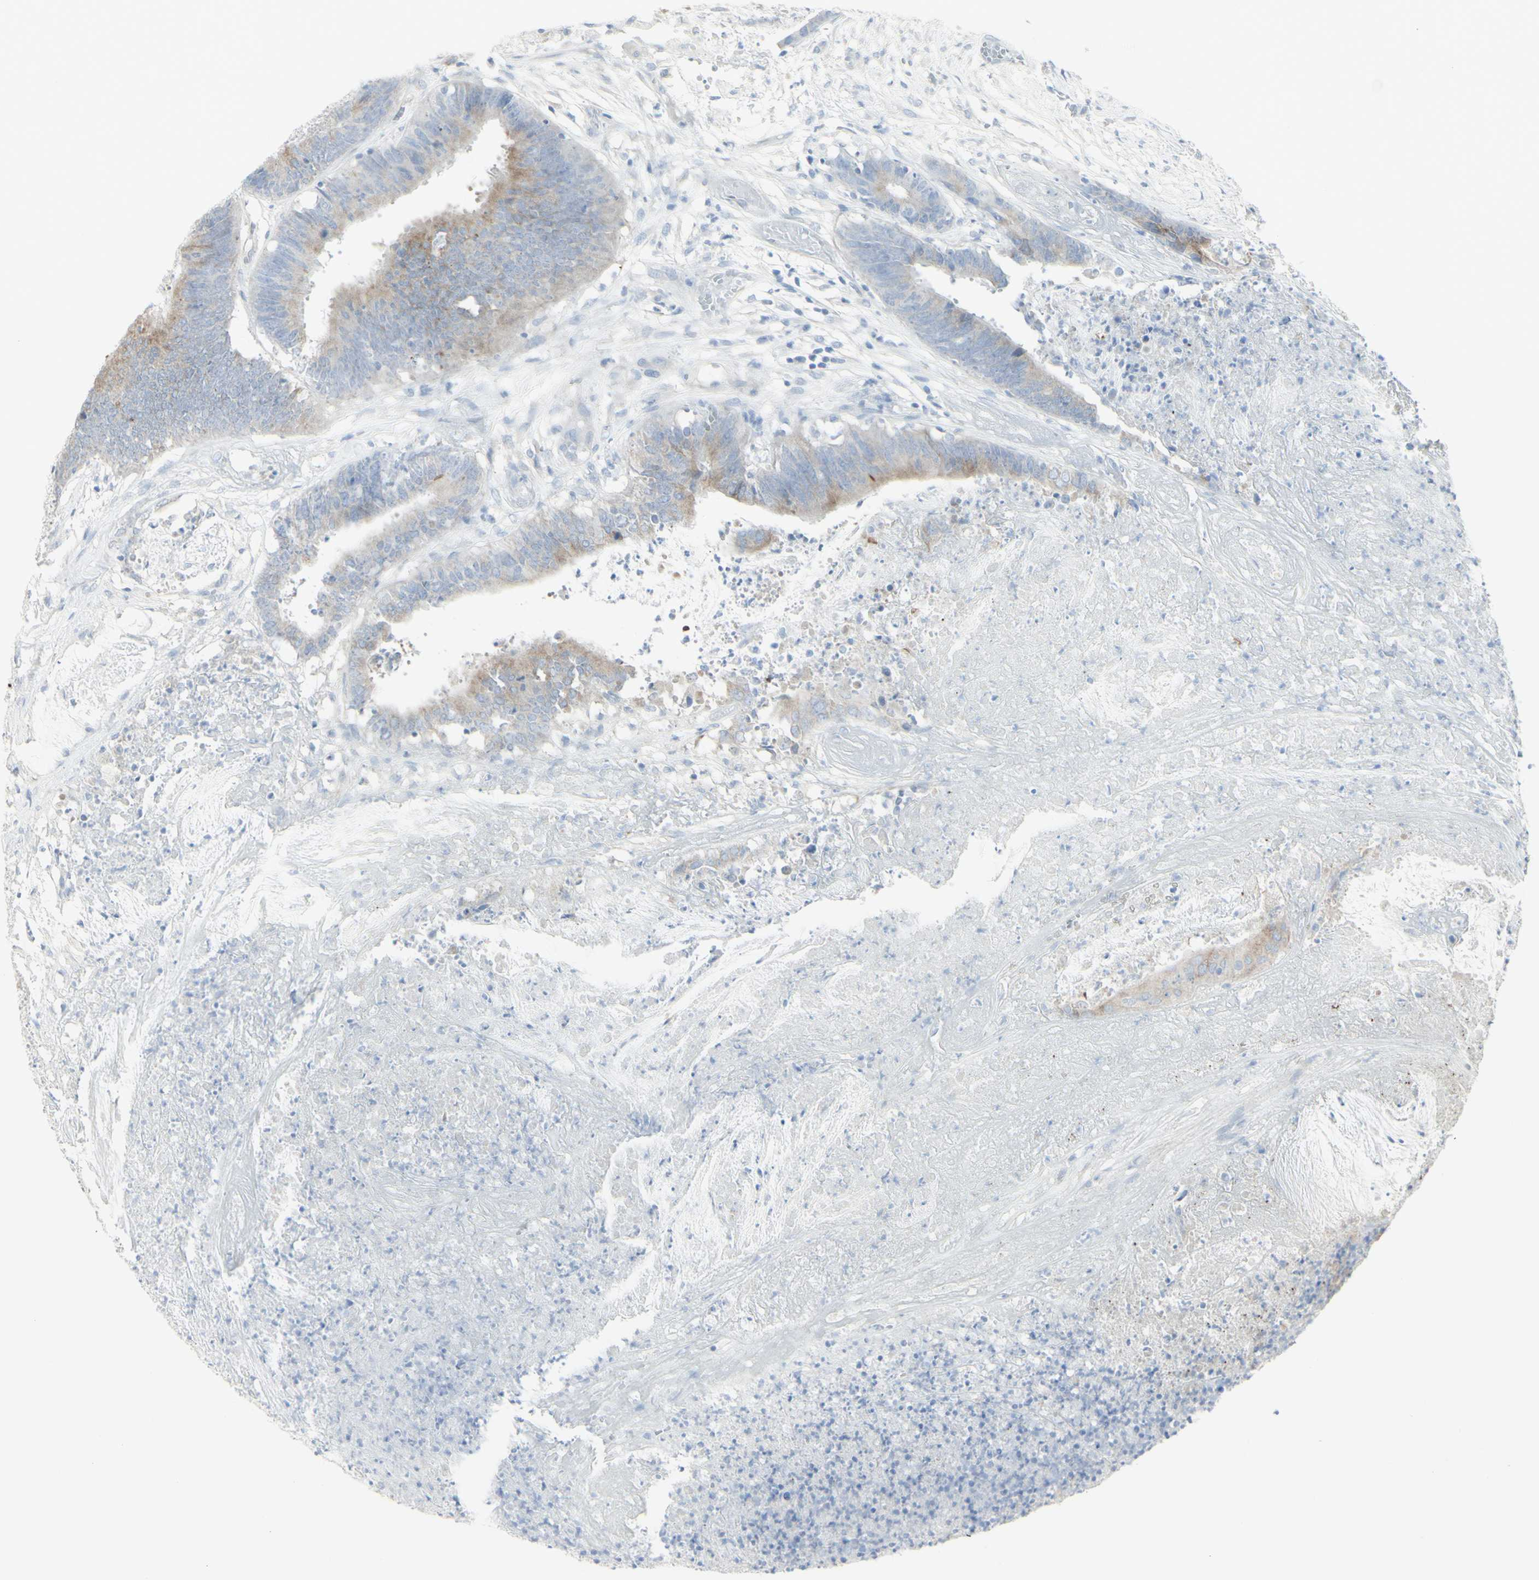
{"staining": {"intensity": "weak", "quantity": "<25%", "location": "cytoplasmic/membranous"}, "tissue": "colorectal cancer", "cell_type": "Tumor cells", "image_type": "cancer", "snomed": [{"axis": "morphology", "description": "Adenocarcinoma, NOS"}, {"axis": "topography", "description": "Rectum"}], "caption": "This is an IHC micrograph of human adenocarcinoma (colorectal). There is no staining in tumor cells.", "gene": "ENSG00000198211", "patient": {"sex": "female", "age": 66}}